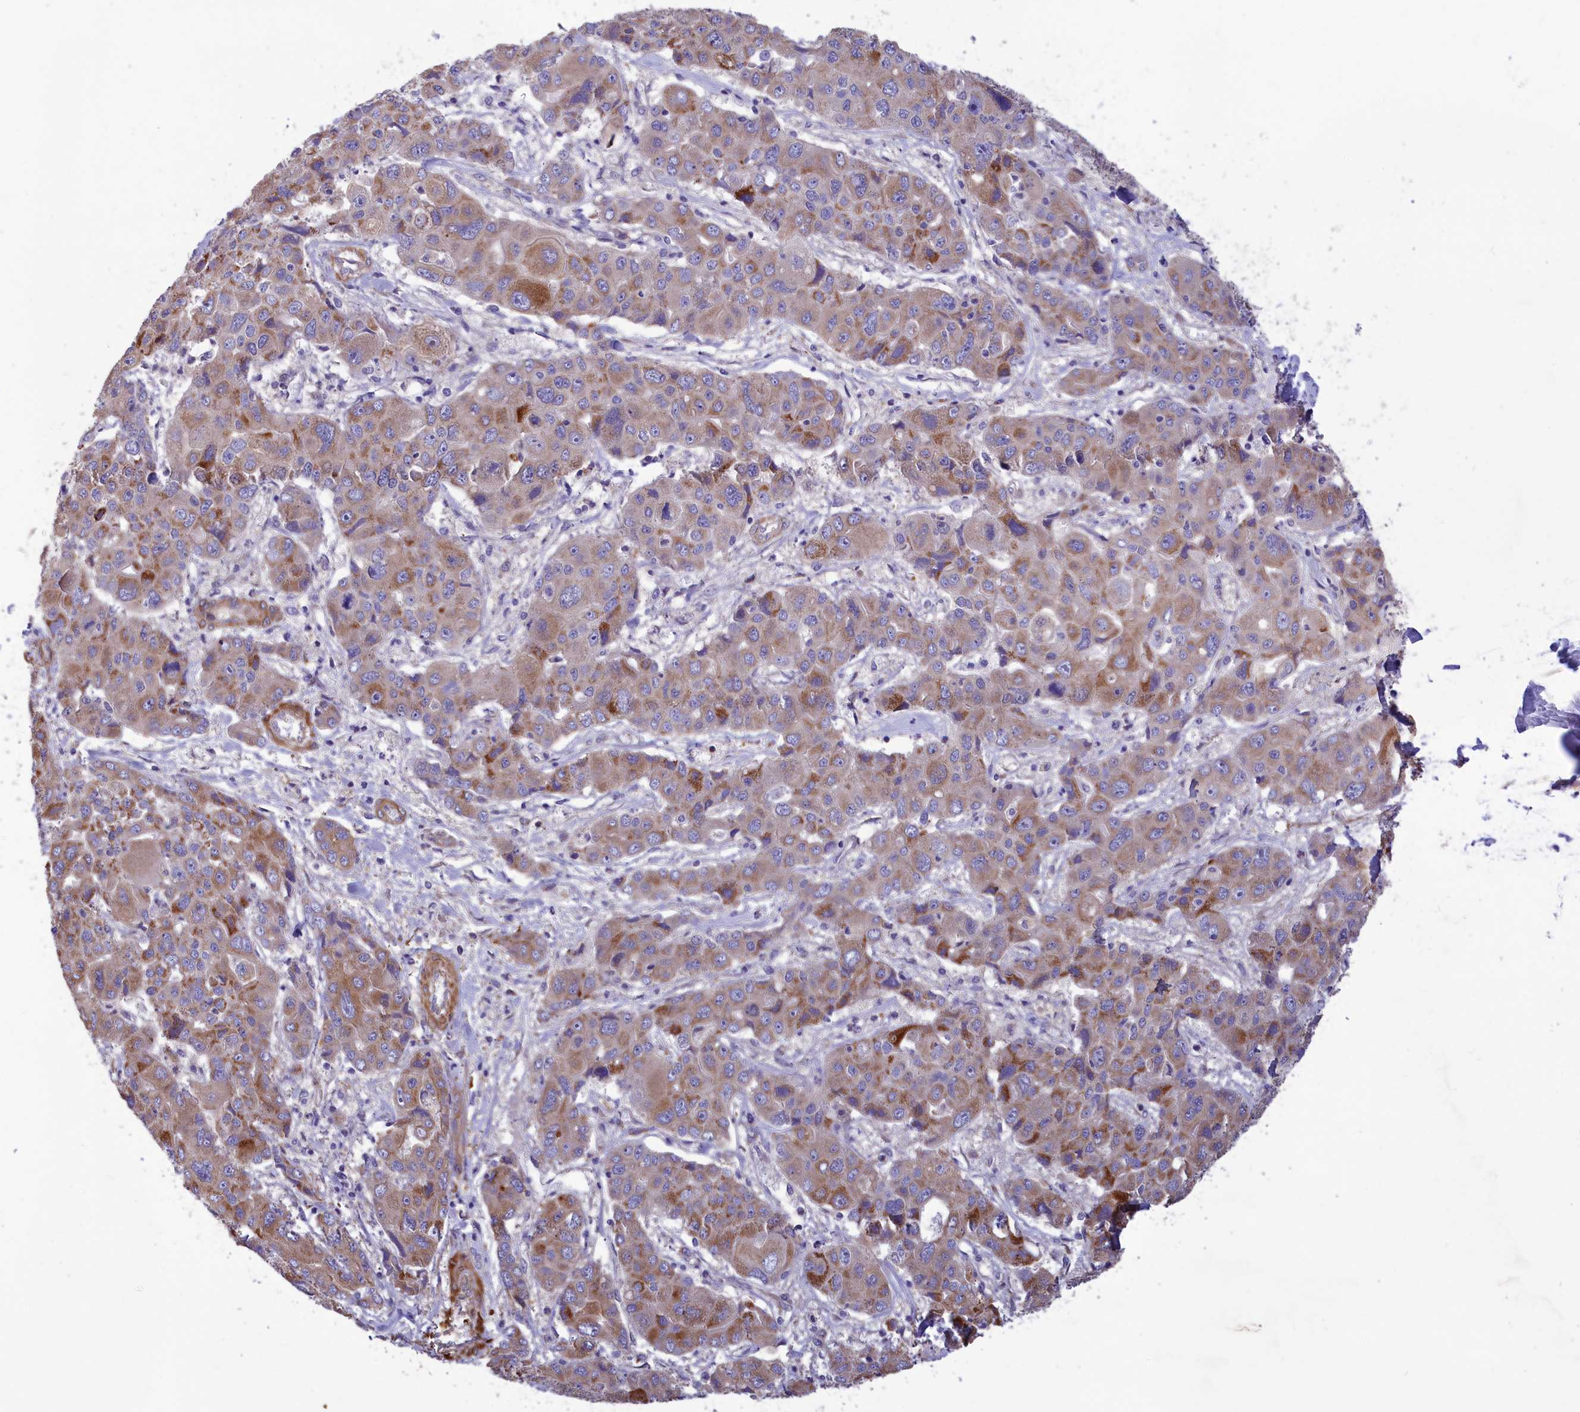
{"staining": {"intensity": "moderate", "quantity": "25%-75%", "location": "cytoplasmic/membranous"}, "tissue": "liver cancer", "cell_type": "Tumor cells", "image_type": "cancer", "snomed": [{"axis": "morphology", "description": "Cholangiocarcinoma"}, {"axis": "topography", "description": "Liver"}], "caption": "Immunohistochemical staining of human liver cancer reveals medium levels of moderate cytoplasmic/membranous expression in about 25%-75% of tumor cells.", "gene": "AMDHD2", "patient": {"sex": "male", "age": 67}}